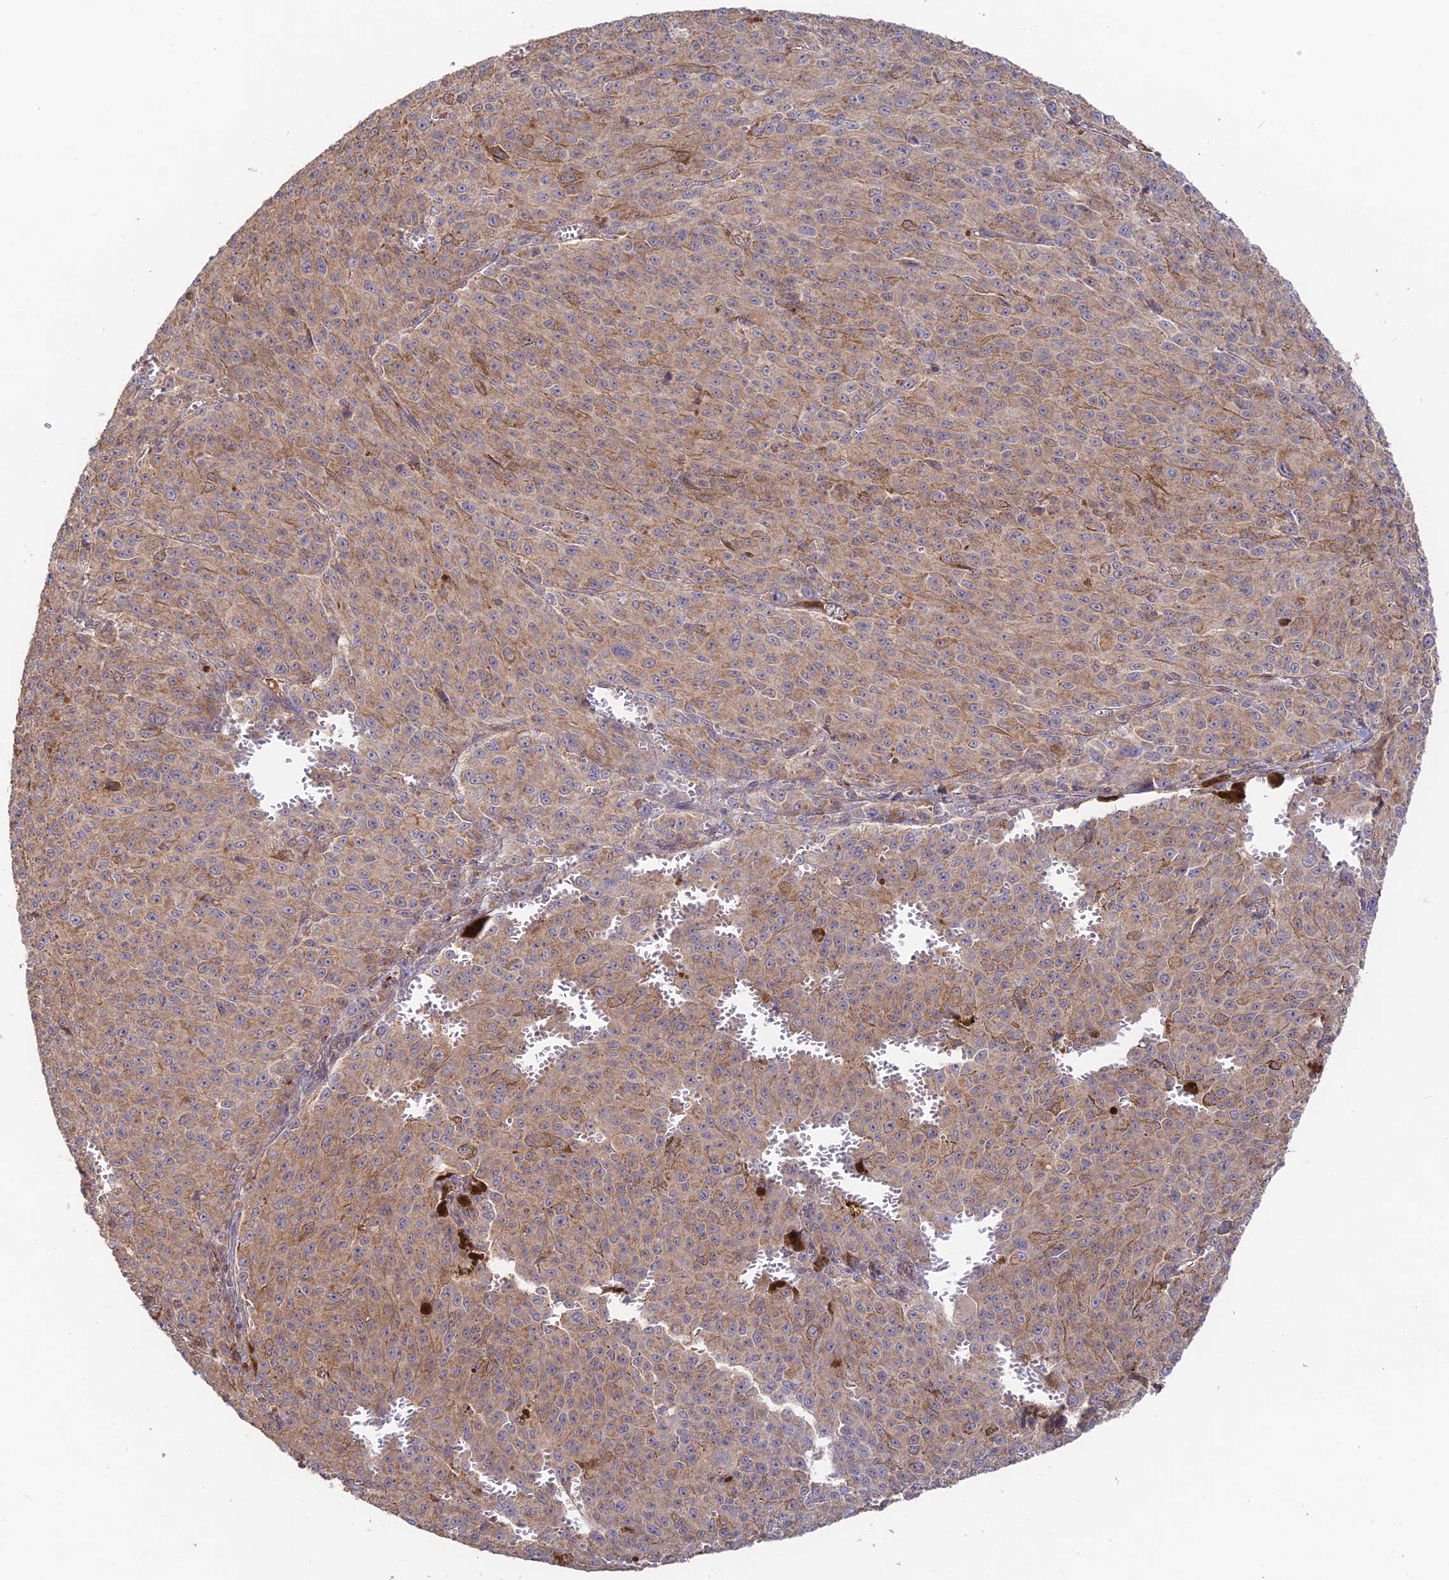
{"staining": {"intensity": "weak", "quantity": ">75%", "location": "cytoplasmic/membranous"}, "tissue": "melanoma", "cell_type": "Tumor cells", "image_type": "cancer", "snomed": [{"axis": "morphology", "description": "Malignant melanoma, NOS"}, {"axis": "topography", "description": "Skin"}], "caption": "Immunohistochemistry (DAB (3,3'-diaminobenzidine)) staining of human malignant melanoma exhibits weak cytoplasmic/membranous protein staining in approximately >75% of tumor cells.", "gene": "CLCF1", "patient": {"sex": "female", "age": 52}}